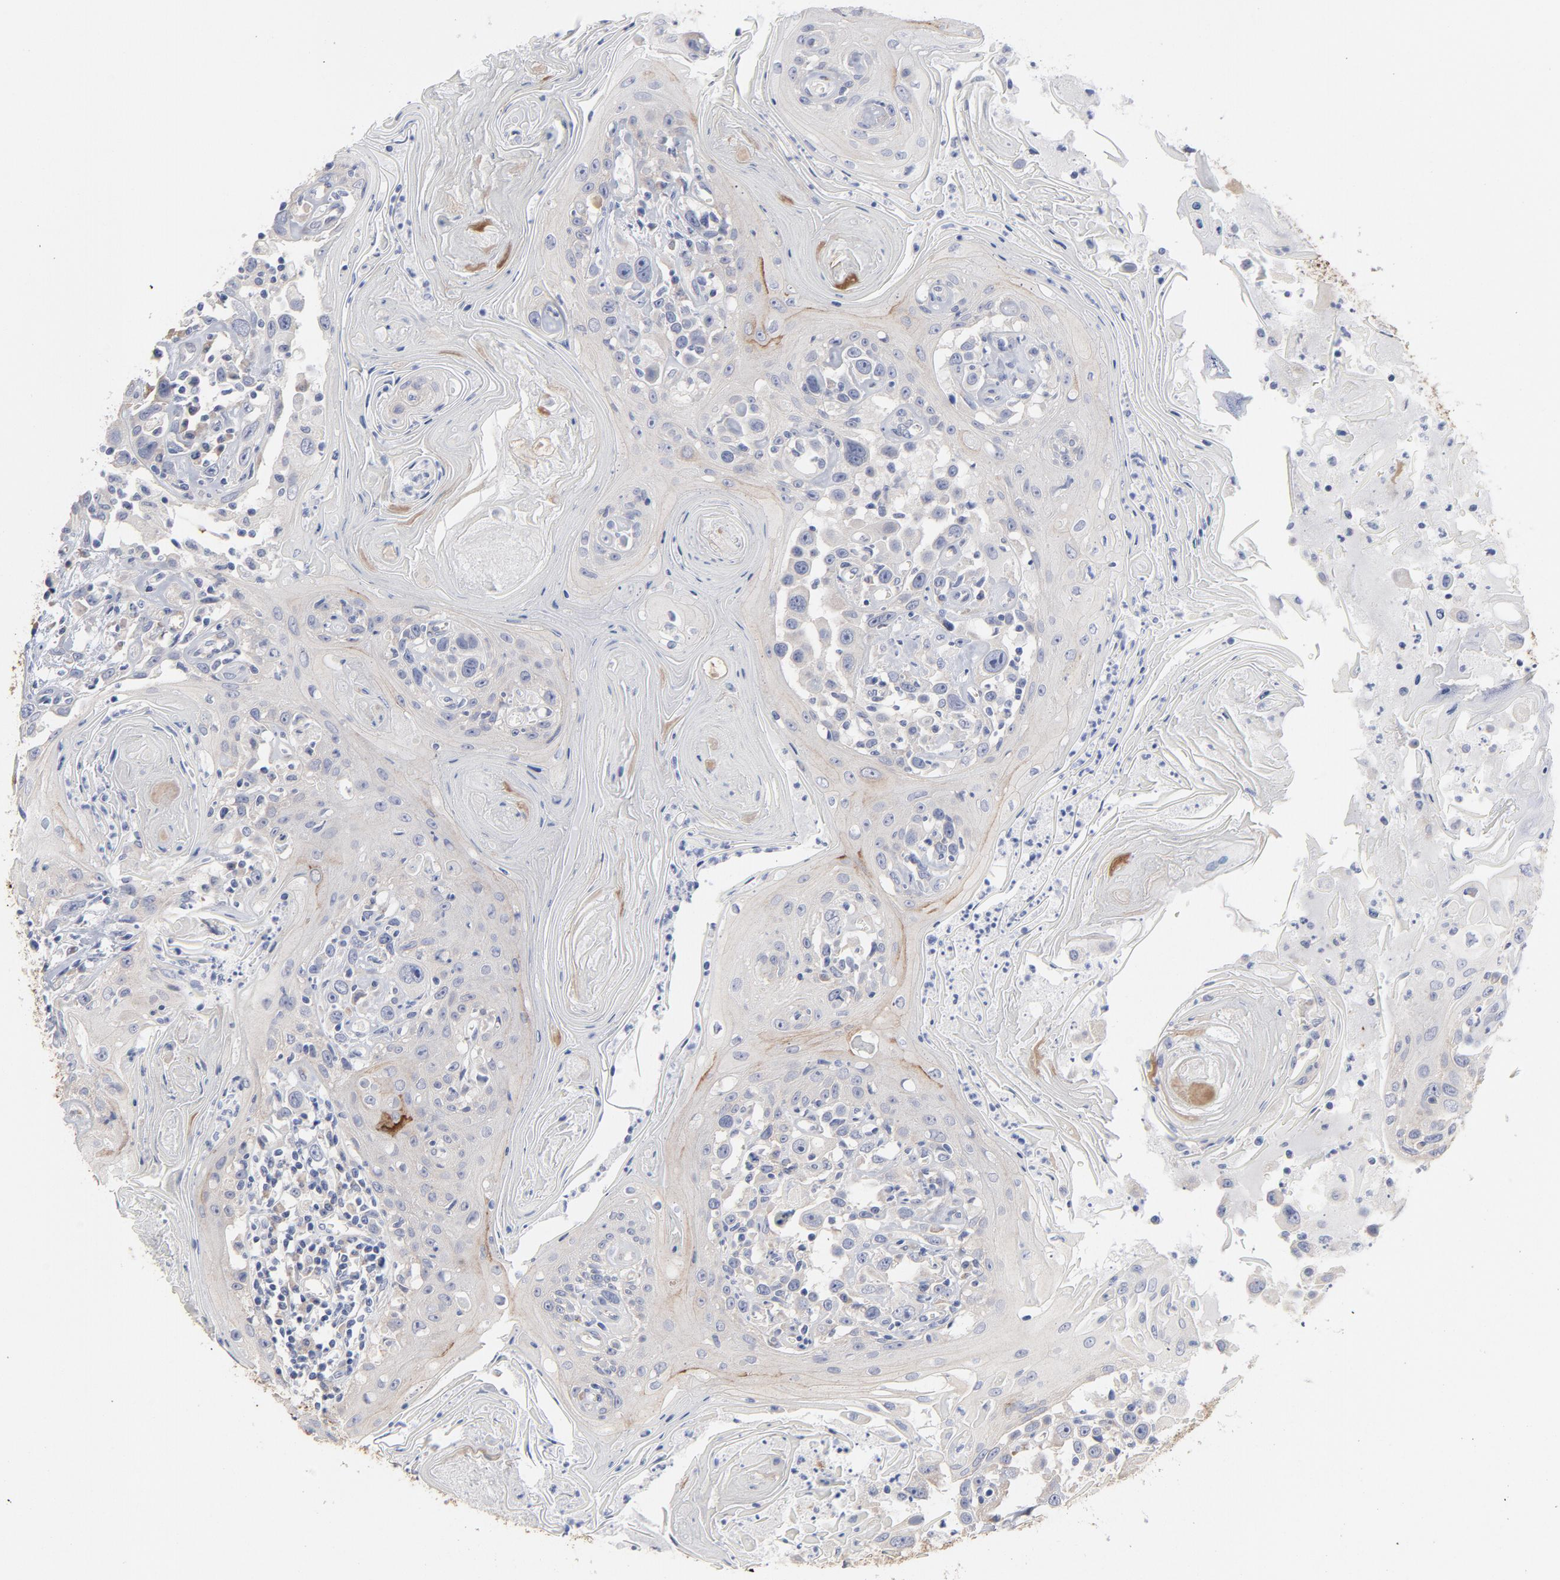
{"staining": {"intensity": "weak", "quantity": "<25%", "location": "cytoplasmic/membranous"}, "tissue": "head and neck cancer", "cell_type": "Tumor cells", "image_type": "cancer", "snomed": [{"axis": "morphology", "description": "Squamous cell carcinoma, NOS"}, {"axis": "topography", "description": "Oral tissue"}, {"axis": "topography", "description": "Head-Neck"}], "caption": "Immunohistochemistry (IHC) histopathology image of neoplastic tissue: head and neck cancer (squamous cell carcinoma) stained with DAB (3,3'-diaminobenzidine) reveals no significant protein expression in tumor cells.", "gene": "CPE", "patient": {"sex": "female", "age": 76}}